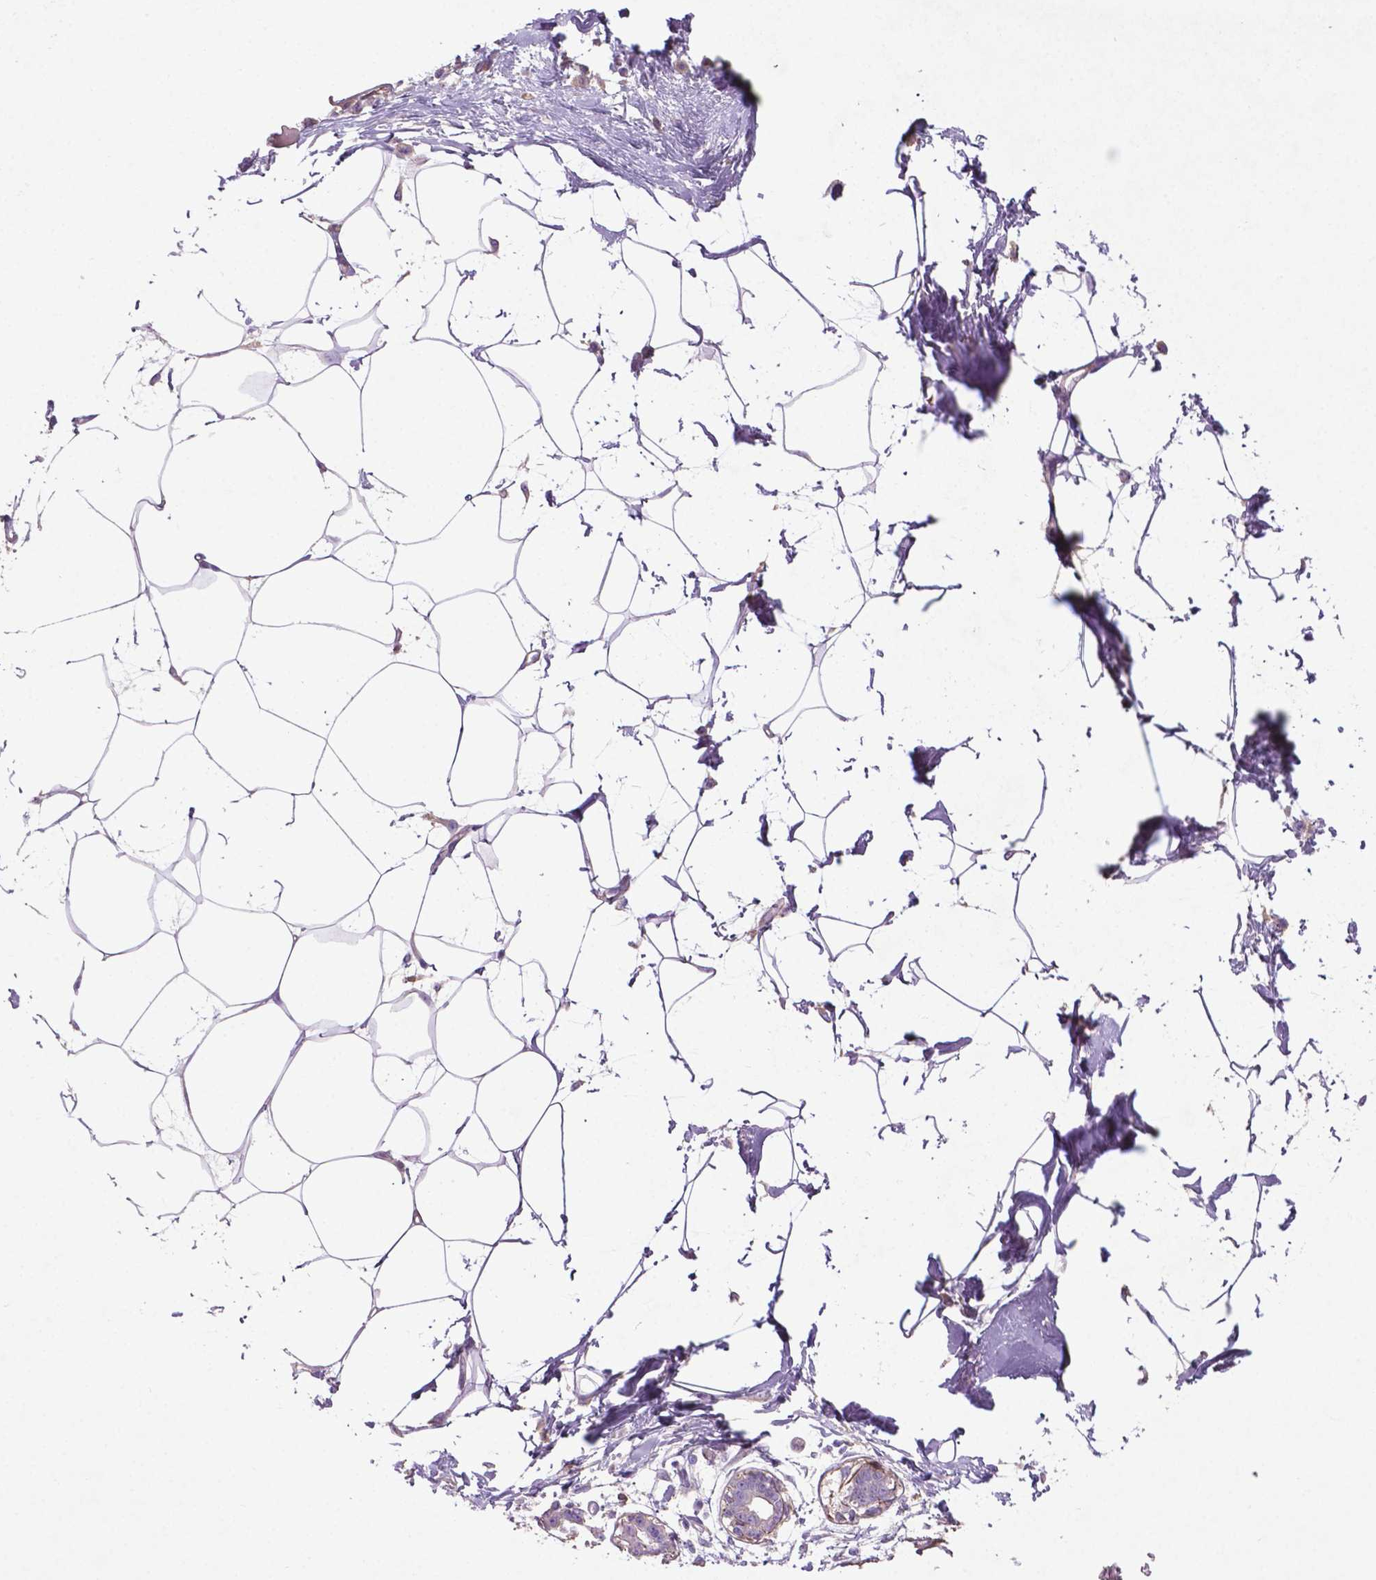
{"staining": {"intensity": "negative", "quantity": "none", "location": "none"}, "tissue": "breast", "cell_type": "Adipocytes", "image_type": "normal", "snomed": [{"axis": "morphology", "description": "Normal tissue, NOS"}, {"axis": "topography", "description": "Breast"}], "caption": "Adipocytes show no significant staining in benign breast. (DAB (3,3'-diaminobenzidine) immunohistochemistry (IHC) visualized using brightfield microscopy, high magnification).", "gene": "BMP4", "patient": {"sex": "female", "age": 45}}